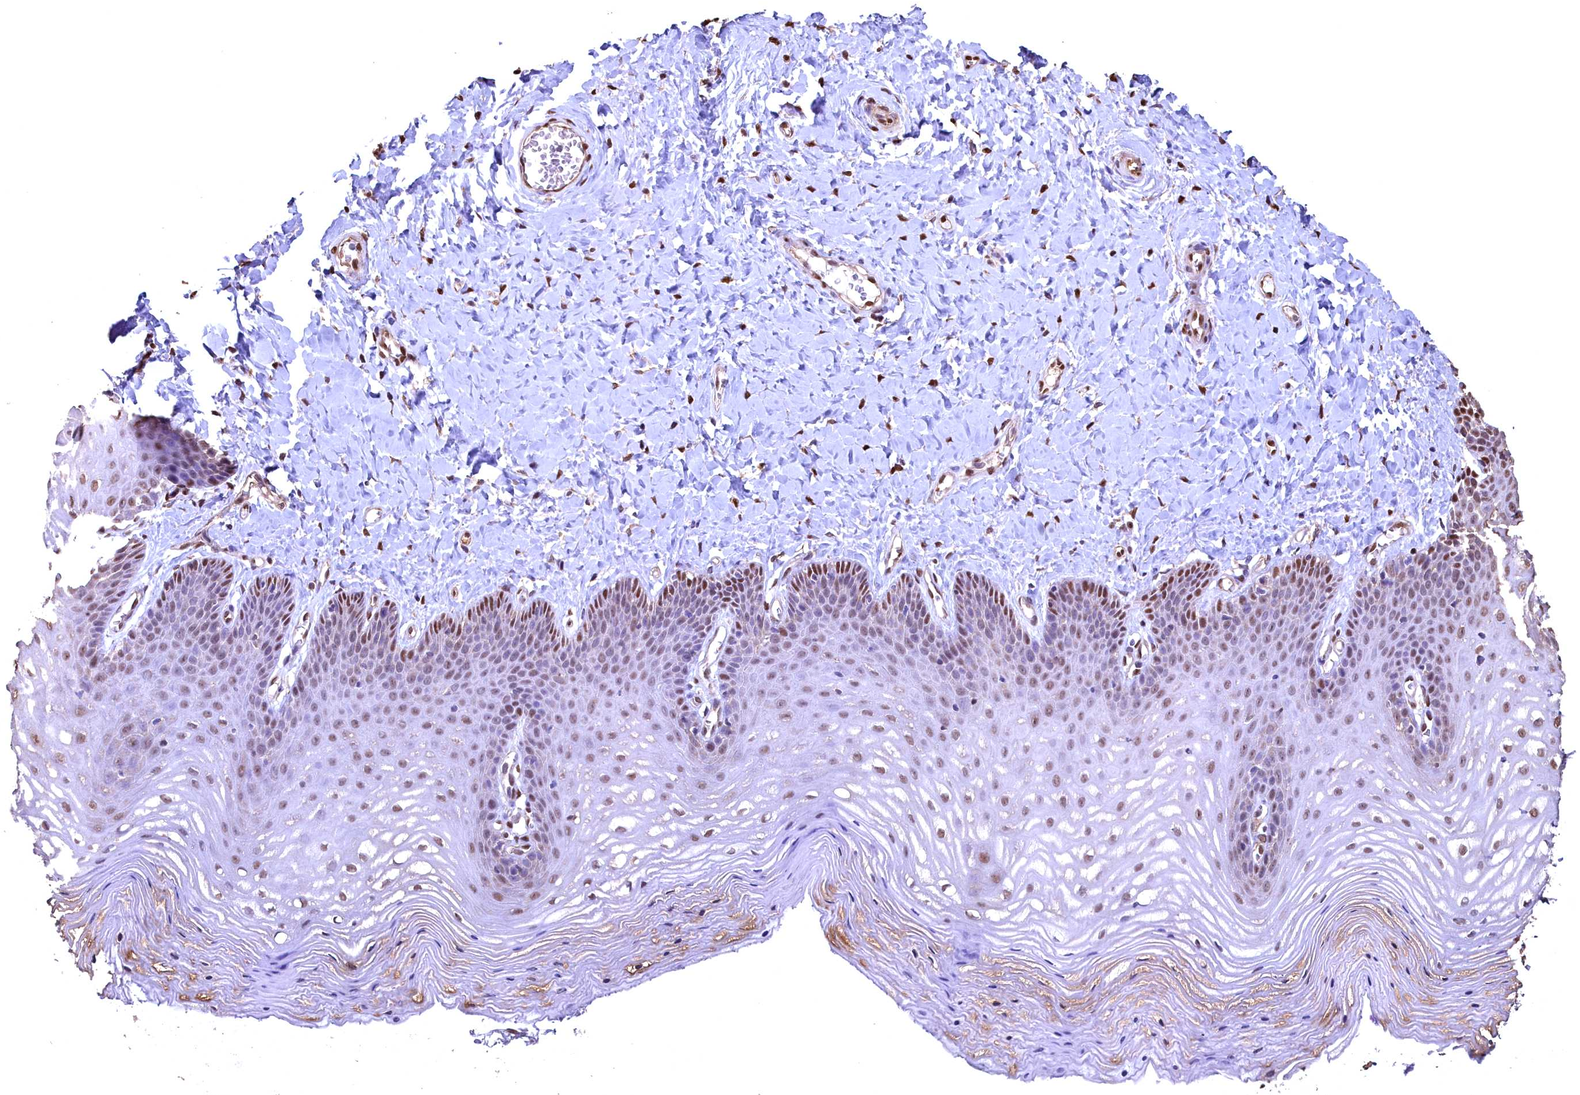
{"staining": {"intensity": "moderate", "quantity": "25%-75%", "location": "cytoplasmic/membranous"}, "tissue": "vagina", "cell_type": "Squamous epithelial cells", "image_type": "normal", "snomed": [{"axis": "morphology", "description": "Normal tissue, NOS"}, {"axis": "topography", "description": "Vagina"}], "caption": "This micrograph exhibits unremarkable vagina stained with IHC to label a protein in brown. The cytoplasmic/membranous of squamous epithelial cells show moderate positivity for the protein. Nuclei are counter-stained blue.", "gene": "GAPDH", "patient": {"sex": "female", "age": 65}}